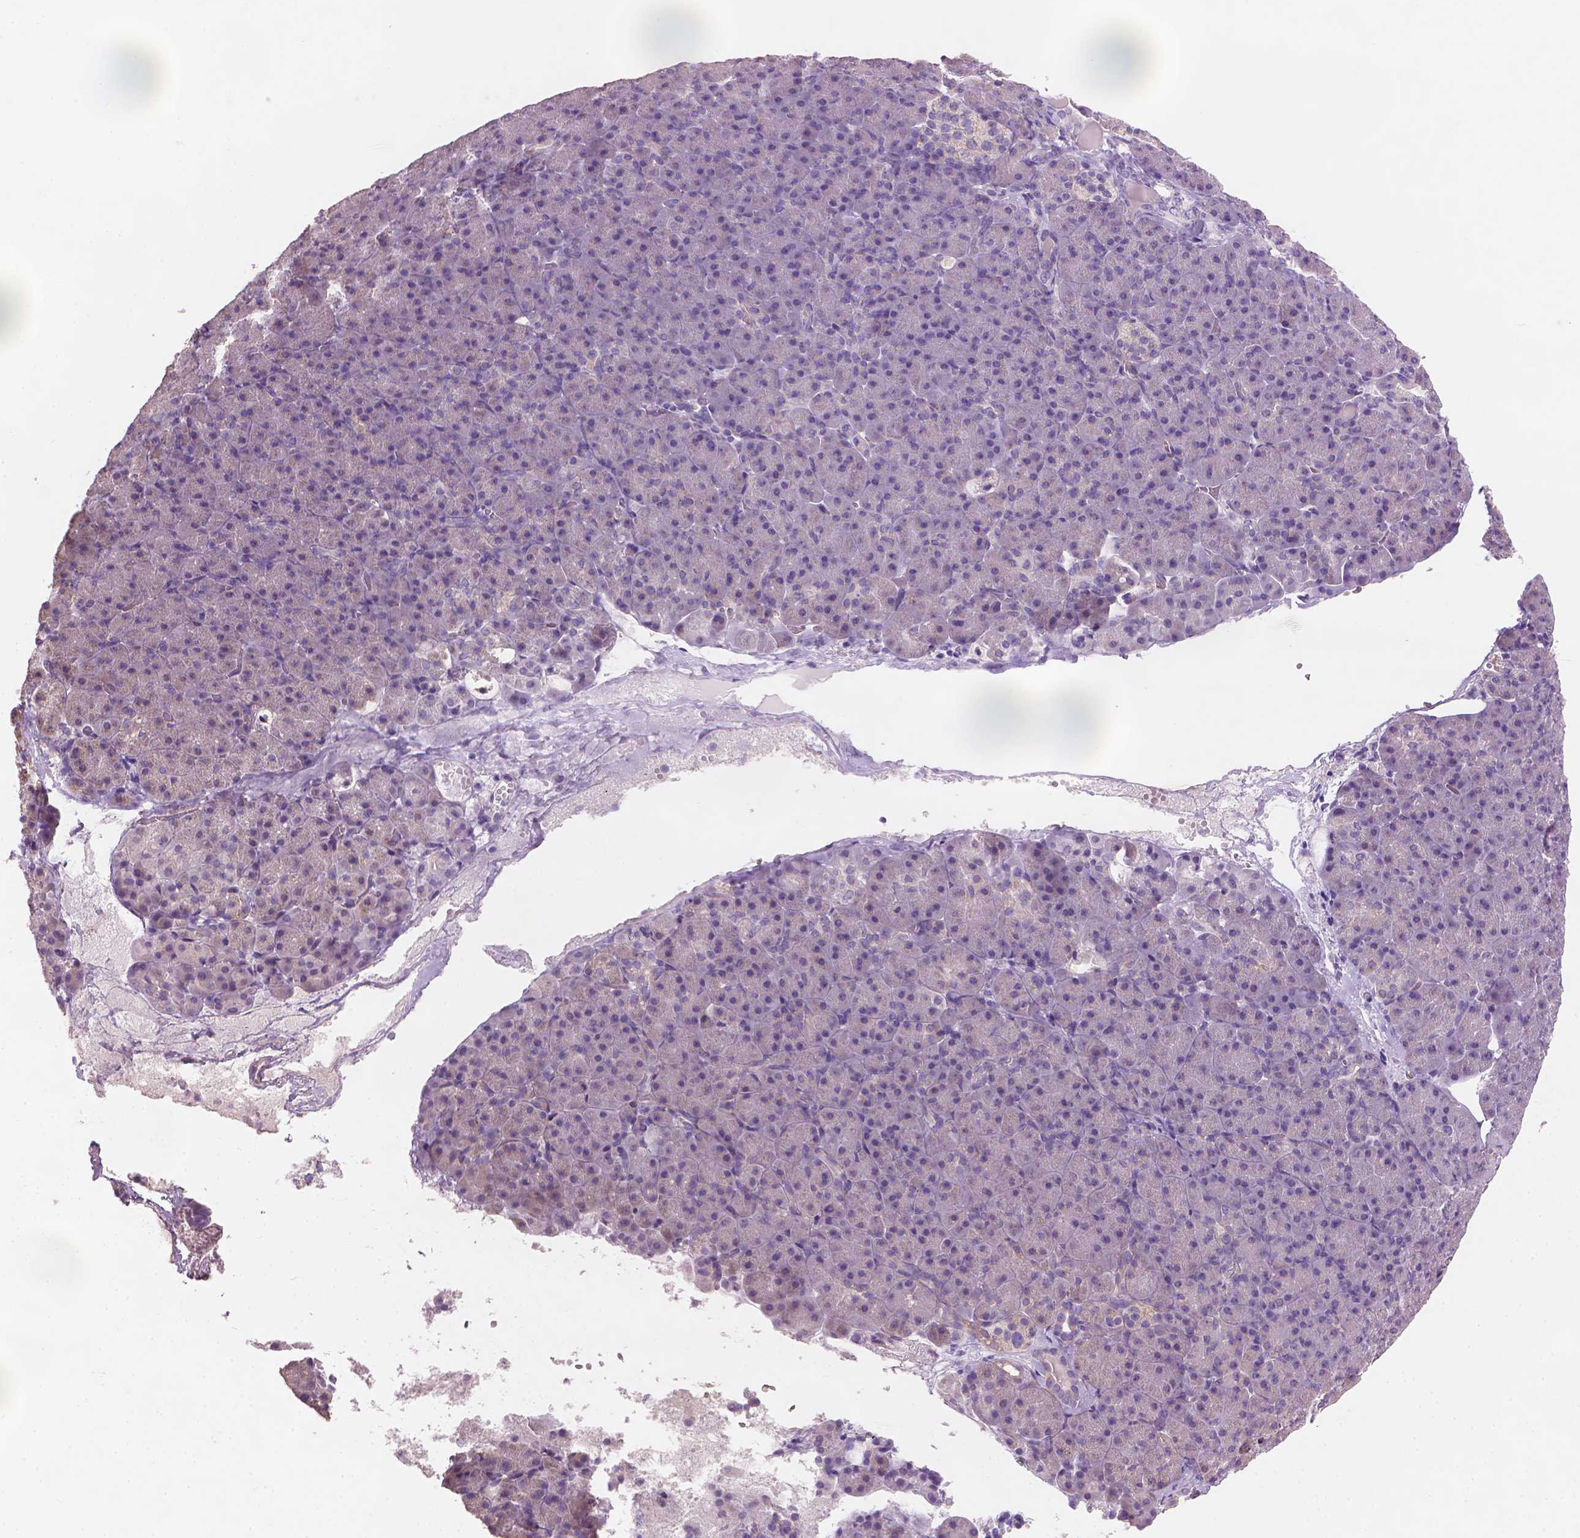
{"staining": {"intensity": "negative", "quantity": "none", "location": "none"}, "tissue": "pancreas", "cell_type": "Exocrine glandular cells", "image_type": "normal", "snomed": [{"axis": "morphology", "description": "Normal tissue, NOS"}, {"axis": "topography", "description": "Pancreas"}], "caption": "Pancreas stained for a protein using immunohistochemistry displays no expression exocrine glandular cells.", "gene": "TTC29", "patient": {"sex": "female", "age": 74}}